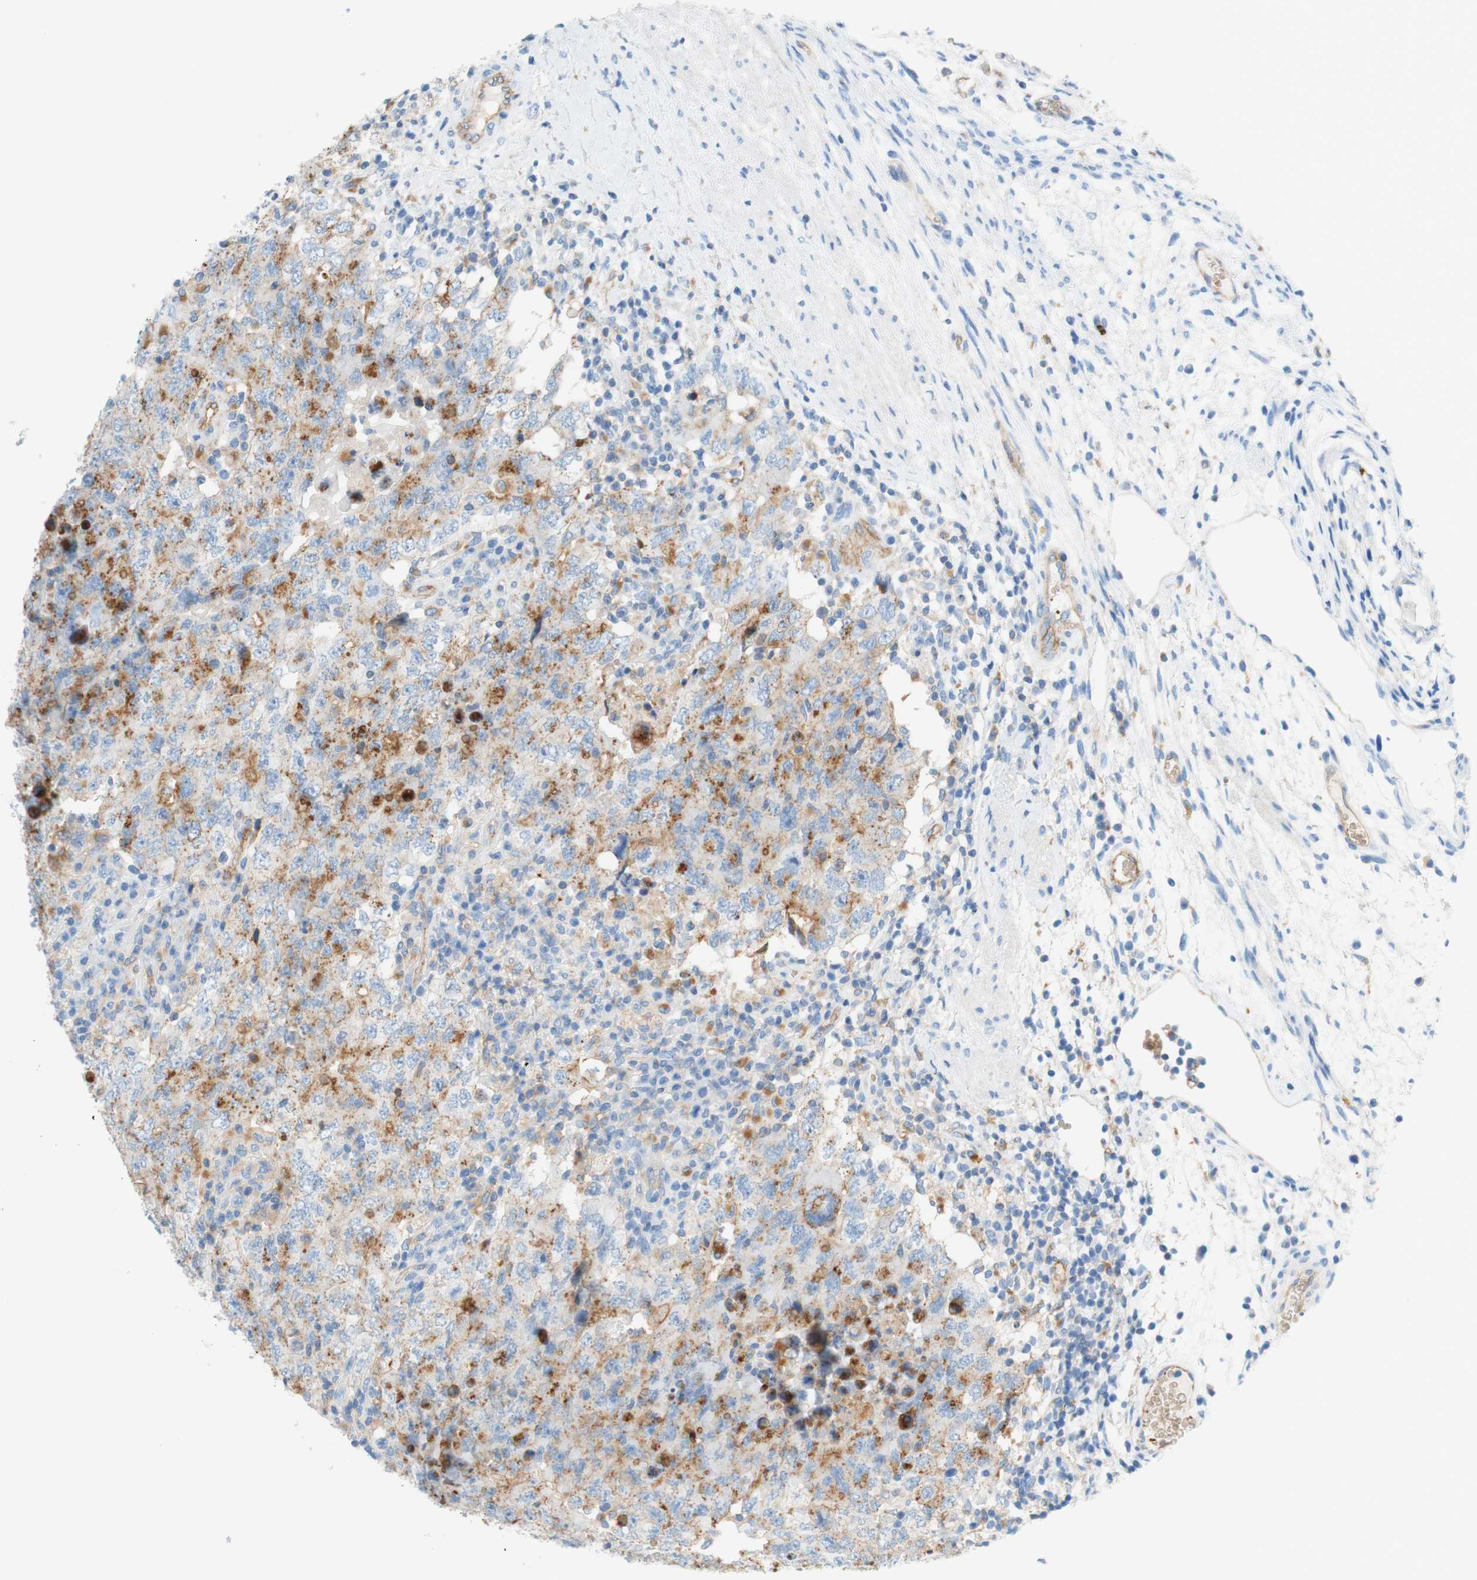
{"staining": {"intensity": "weak", "quantity": "25%-75%", "location": "cytoplasmic/membranous"}, "tissue": "testis cancer", "cell_type": "Tumor cells", "image_type": "cancer", "snomed": [{"axis": "morphology", "description": "Carcinoma, Embryonal, NOS"}, {"axis": "topography", "description": "Testis"}], "caption": "Embryonal carcinoma (testis) stained with immunohistochemistry shows weak cytoplasmic/membranous expression in approximately 25%-75% of tumor cells.", "gene": "STOM", "patient": {"sex": "male", "age": 26}}